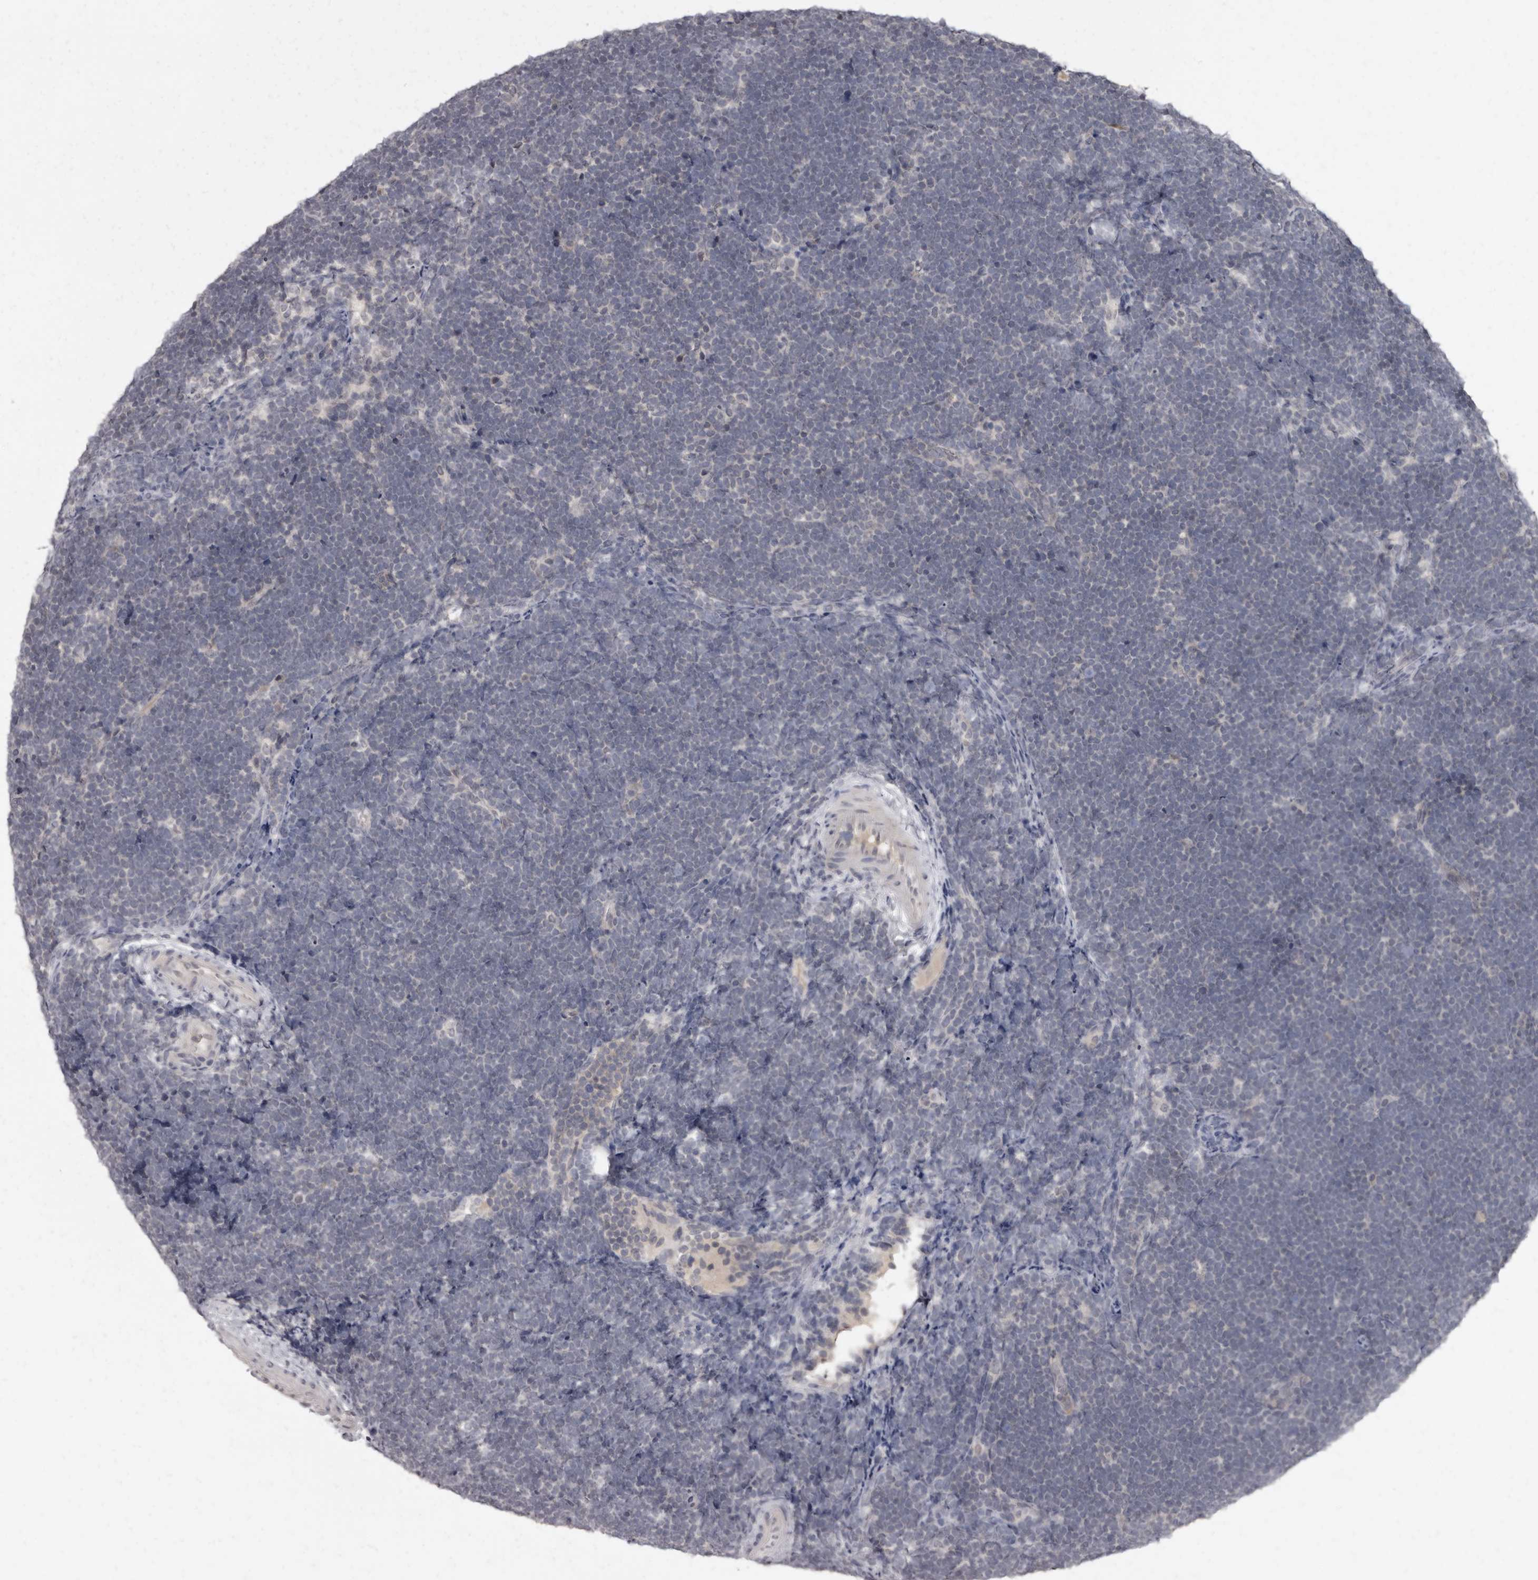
{"staining": {"intensity": "negative", "quantity": "none", "location": "none"}, "tissue": "lymphoma", "cell_type": "Tumor cells", "image_type": "cancer", "snomed": [{"axis": "morphology", "description": "Malignant lymphoma, non-Hodgkin's type, High grade"}, {"axis": "topography", "description": "Lymph node"}], "caption": "Tumor cells are negative for protein expression in human high-grade malignant lymphoma, non-Hodgkin's type. (DAB (3,3'-diaminobenzidine) IHC with hematoxylin counter stain).", "gene": "SULT1E1", "patient": {"sex": "male", "age": 13}}